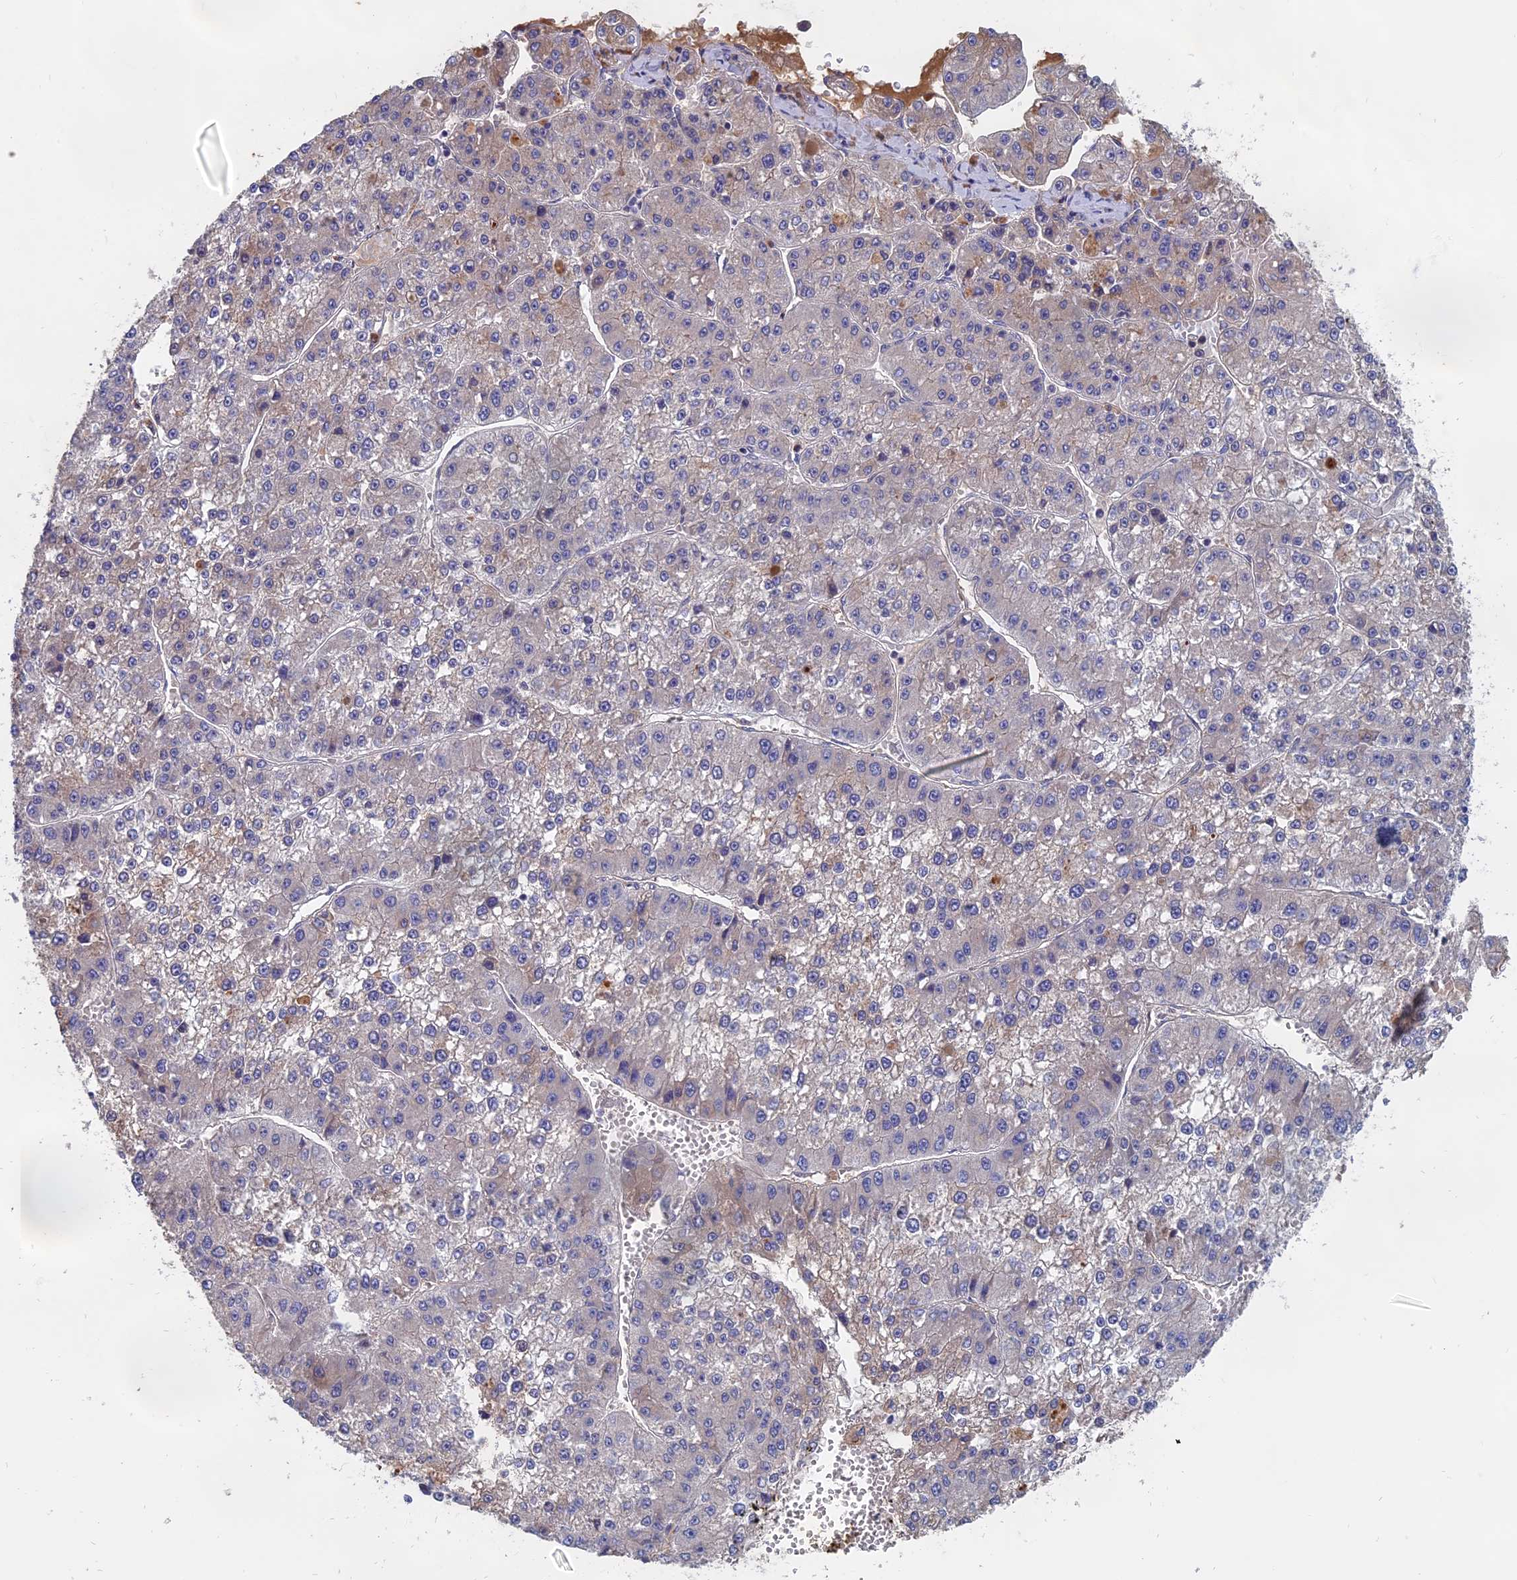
{"staining": {"intensity": "negative", "quantity": "none", "location": "none"}, "tissue": "liver cancer", "cell_type": "Tumor cells", "image_type": "cancer", "snomed": [{"axis": "morphology", "description": "Carcinoma, Hepatocellular, NOS"}, {"axis": "topography", "description": "Liver"}], "caption": "IHC of human liver cancer (hepatocellular carcinoma) displays no expression in tumor cells.", "gene": "SLC33A1", "patient": {"sex": "female", "age": 73}}